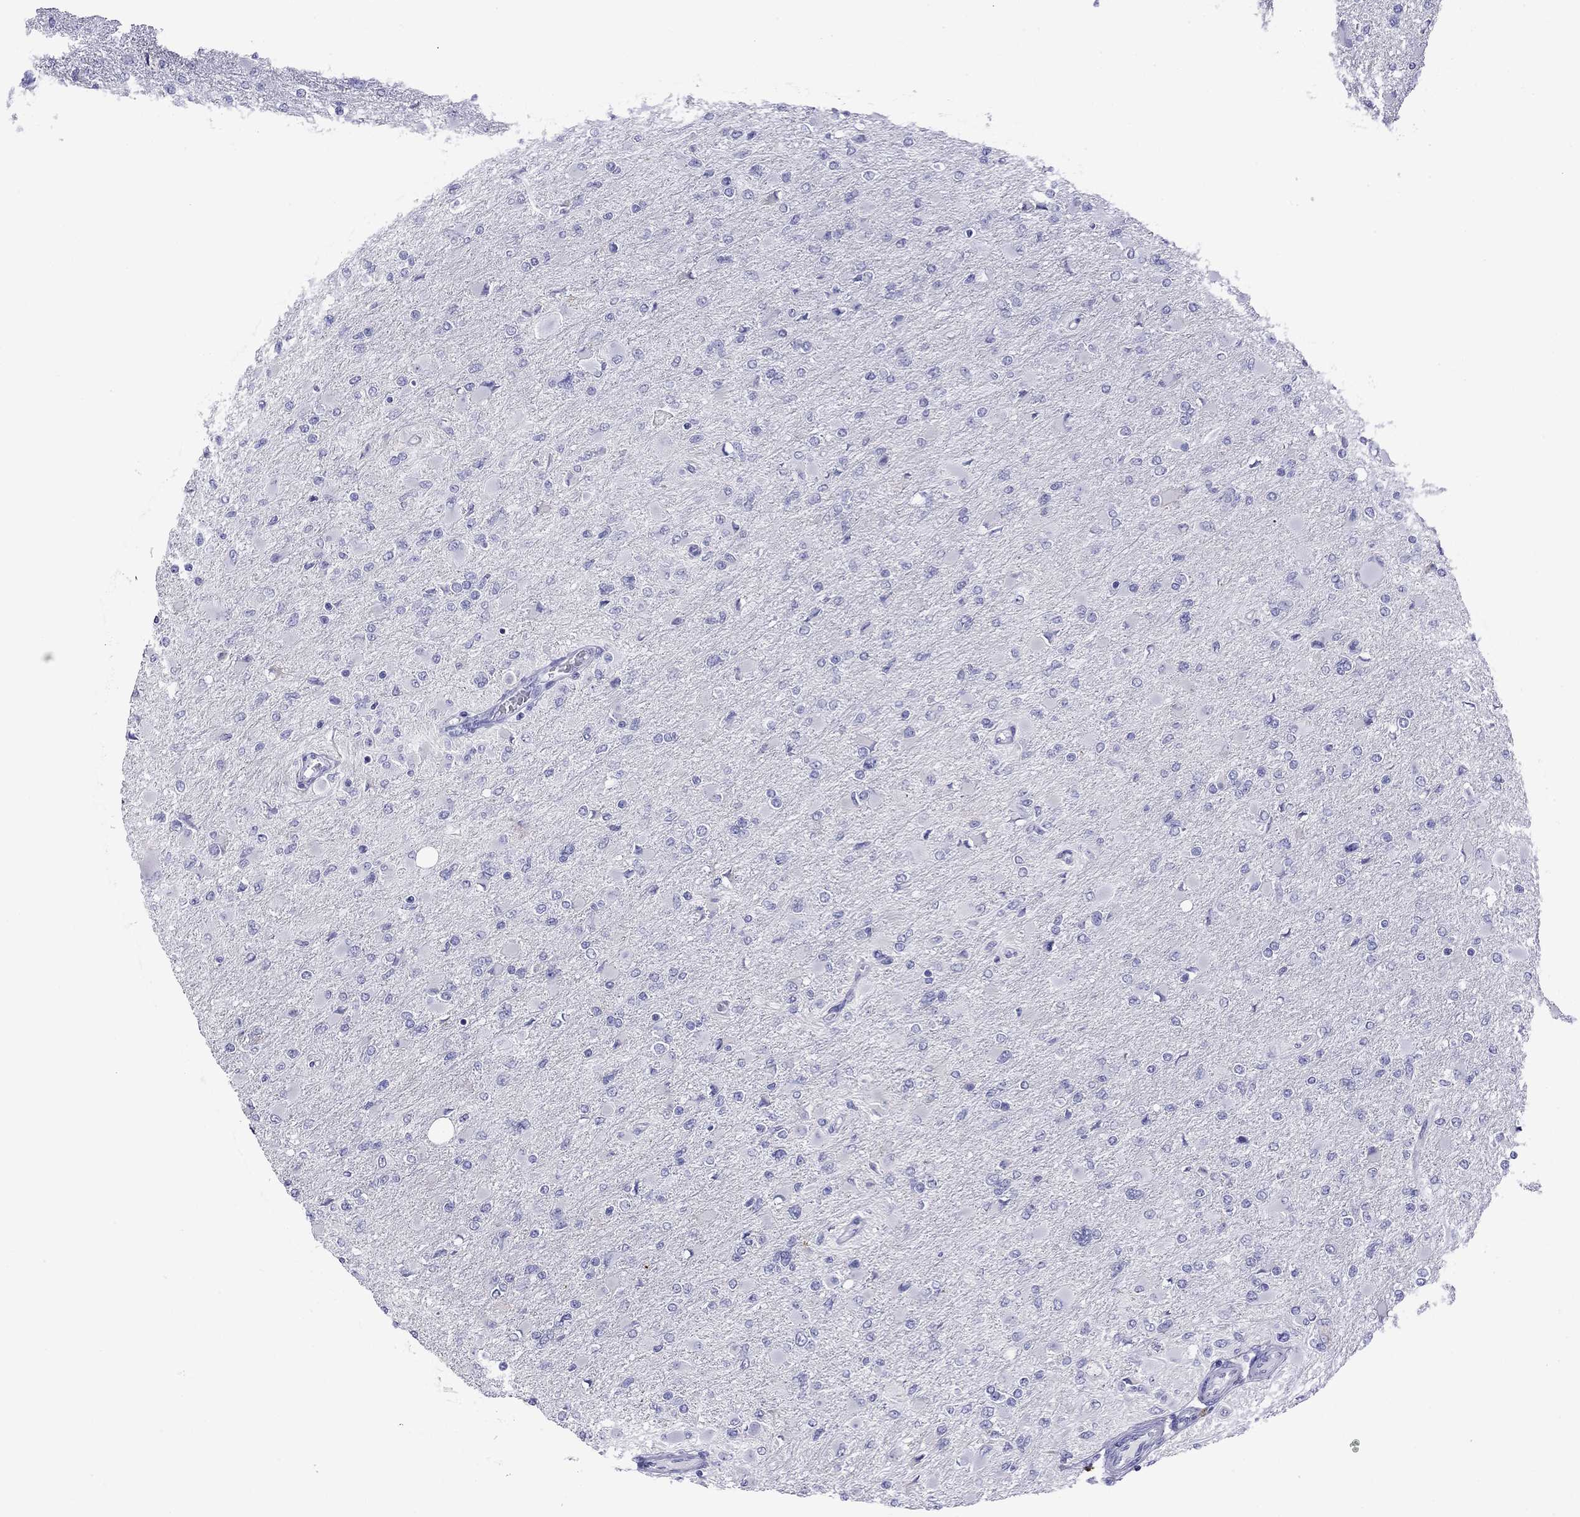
{"staining": {"intensity": "negative", "quantity": "none", "location": "none"}, "tissue": "glioma", "cell_type": "Tumor cells", "image_type": "cancer", "snomed": [{"axis": "morphology", "description": "Glioma, malignant, High grade"}, {"axis": "topography", "description": "Cerebral cortex"}], "caption": "Immunohistochemistry (IHC) of glioma demonstrates no staining in tumor cells.", "gene": "SLC30A8", "patient": {"sex": "female", "age": 36}}